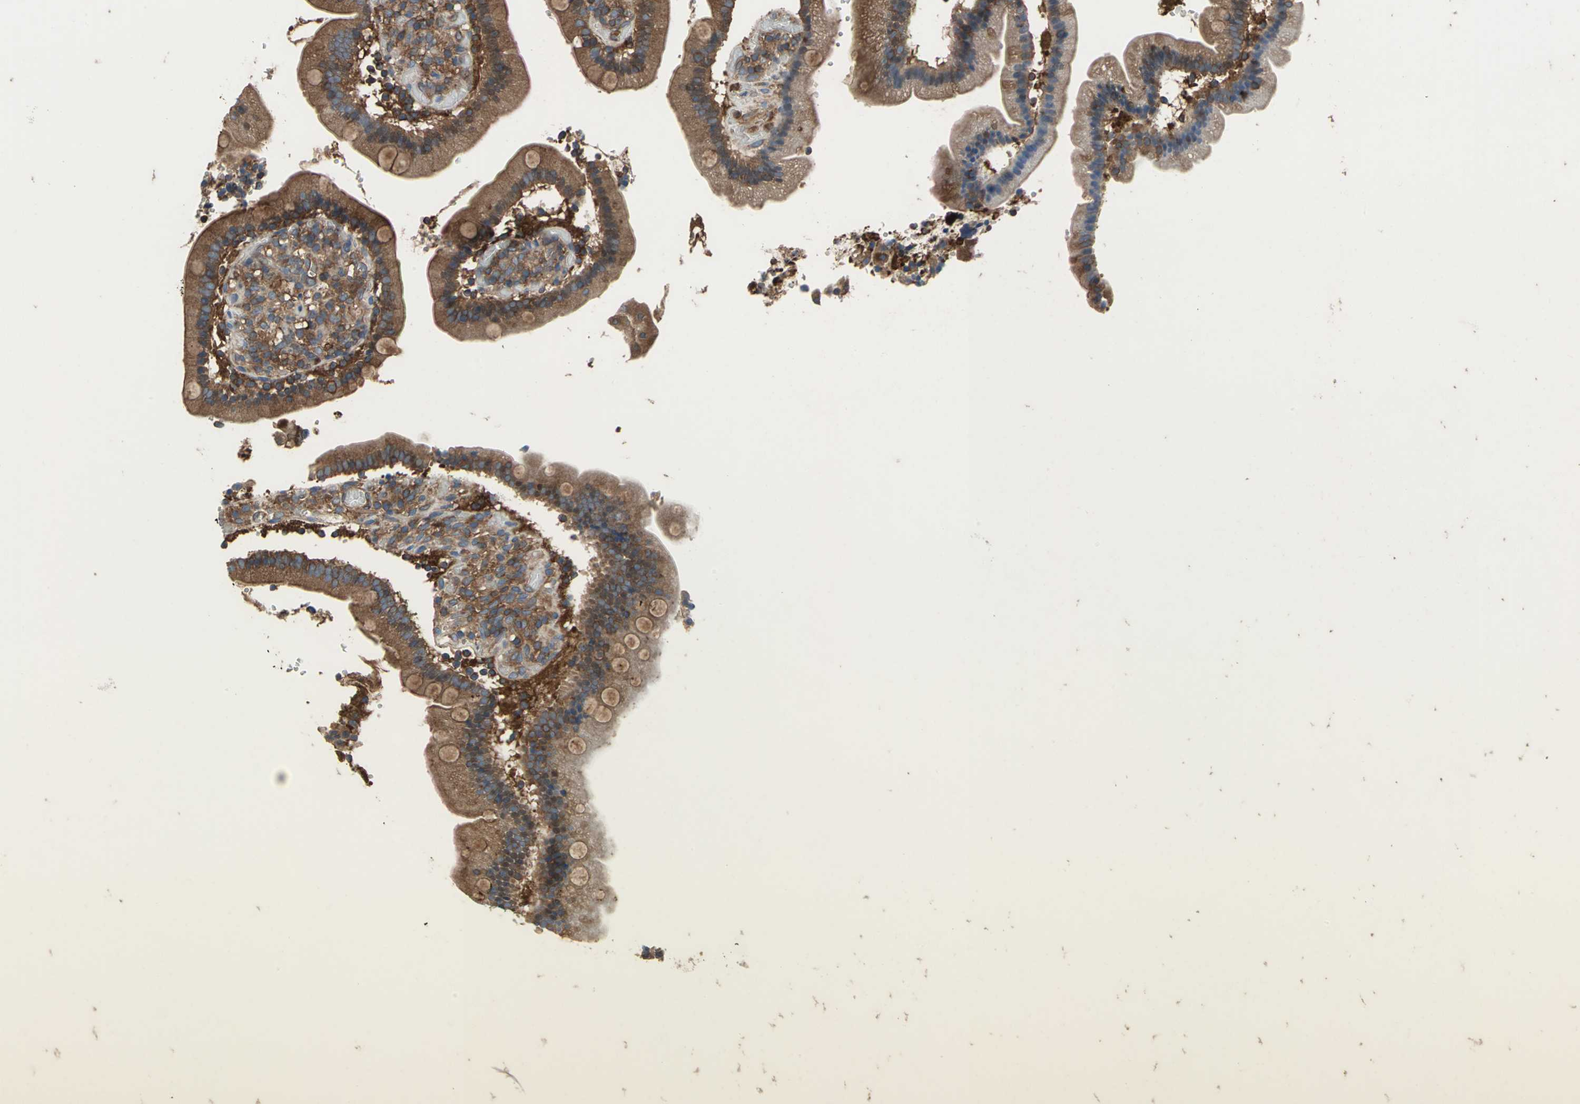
{"staining": {"intensity": "strong", "quantity": ">75%", "location": "cytoplasmic/membranous"}, "tissue": "duodenum", "cell_type": "Glandular cells", "image_type": "normal", "snomed": [{"axis": "morphology", "description": "Normal tissue, NOS"}, {"axis": "topography", "description": "Duodenum"}], "caption": "Immunohistochemistry photomicrograph of unremarkable duodenum: duodenum stained using immunohistochemistry (IHC) reveals high levels of strong protein expression localized specifically in the cytoplasmic/membranous of glandular cells, appearing as a cytoplasmic/membranous brown color.", "gene": "CAPN1", "patient": {"sex": "male", "age": 66}}